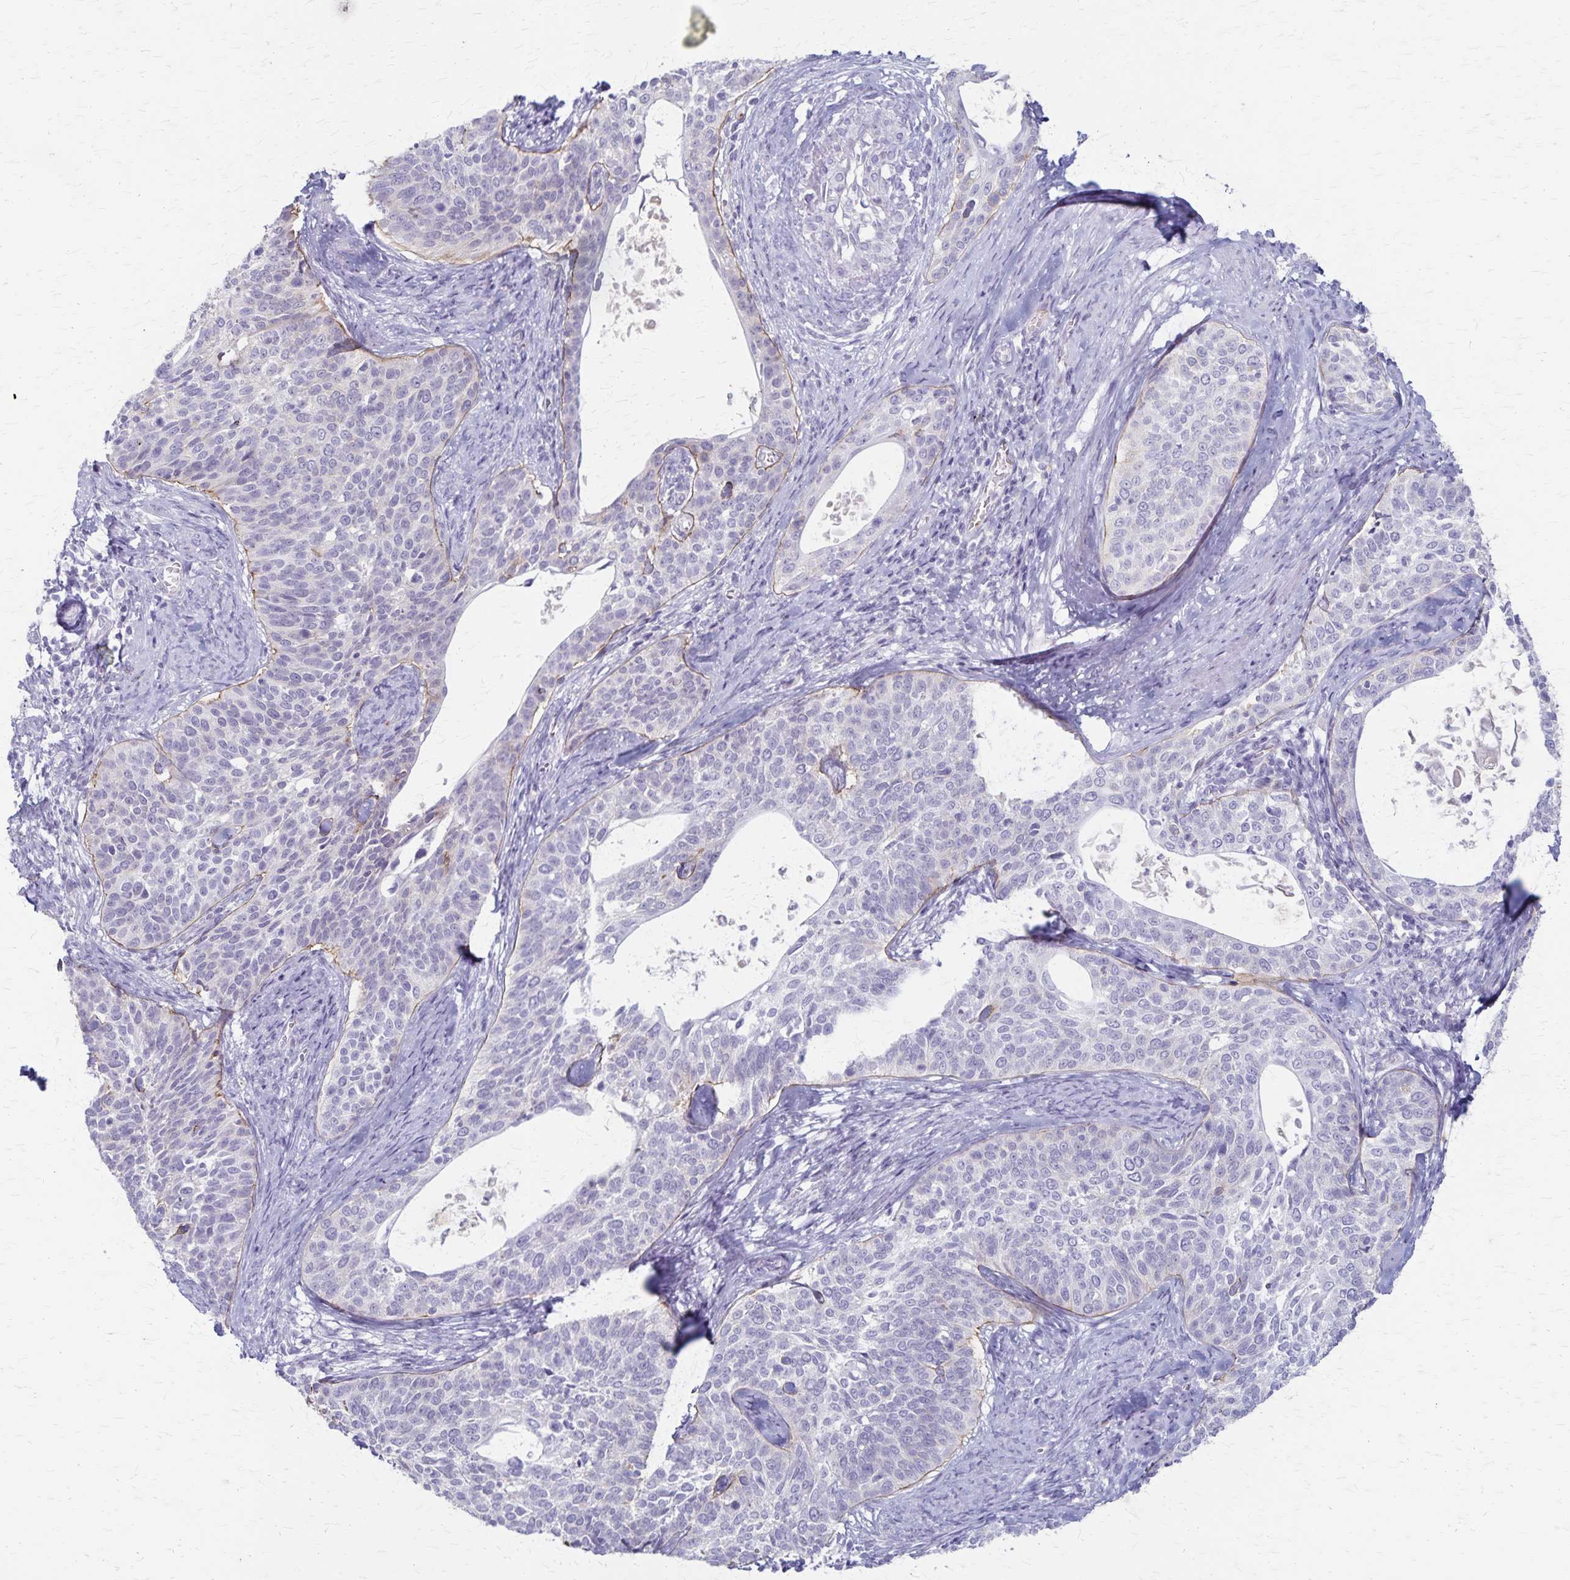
{"staining": {"intensity": "negative", "quantity": "none", "location": "none"}, "tissue": "cervical cancer", "cell_type": "Tumor cells", "image_type": "cancer", "snomed": [{"axis": "morphology", "description": "Squamous cell carcinoma, NOS"}, {"axis": "topography", "description": "Cervix"}], "caption": "High magnification brightfield microscopy of cervical cancer stained with DAB (brown) and counterstained with hematoxylin (blue): tumor cells show no significant positivity. (DAB immunohistochemistry (IHC) visualized using brightfield microscopy, high magnification).", "gene": "RASL10B", "patient": {"sex": "female", "age": 69}}